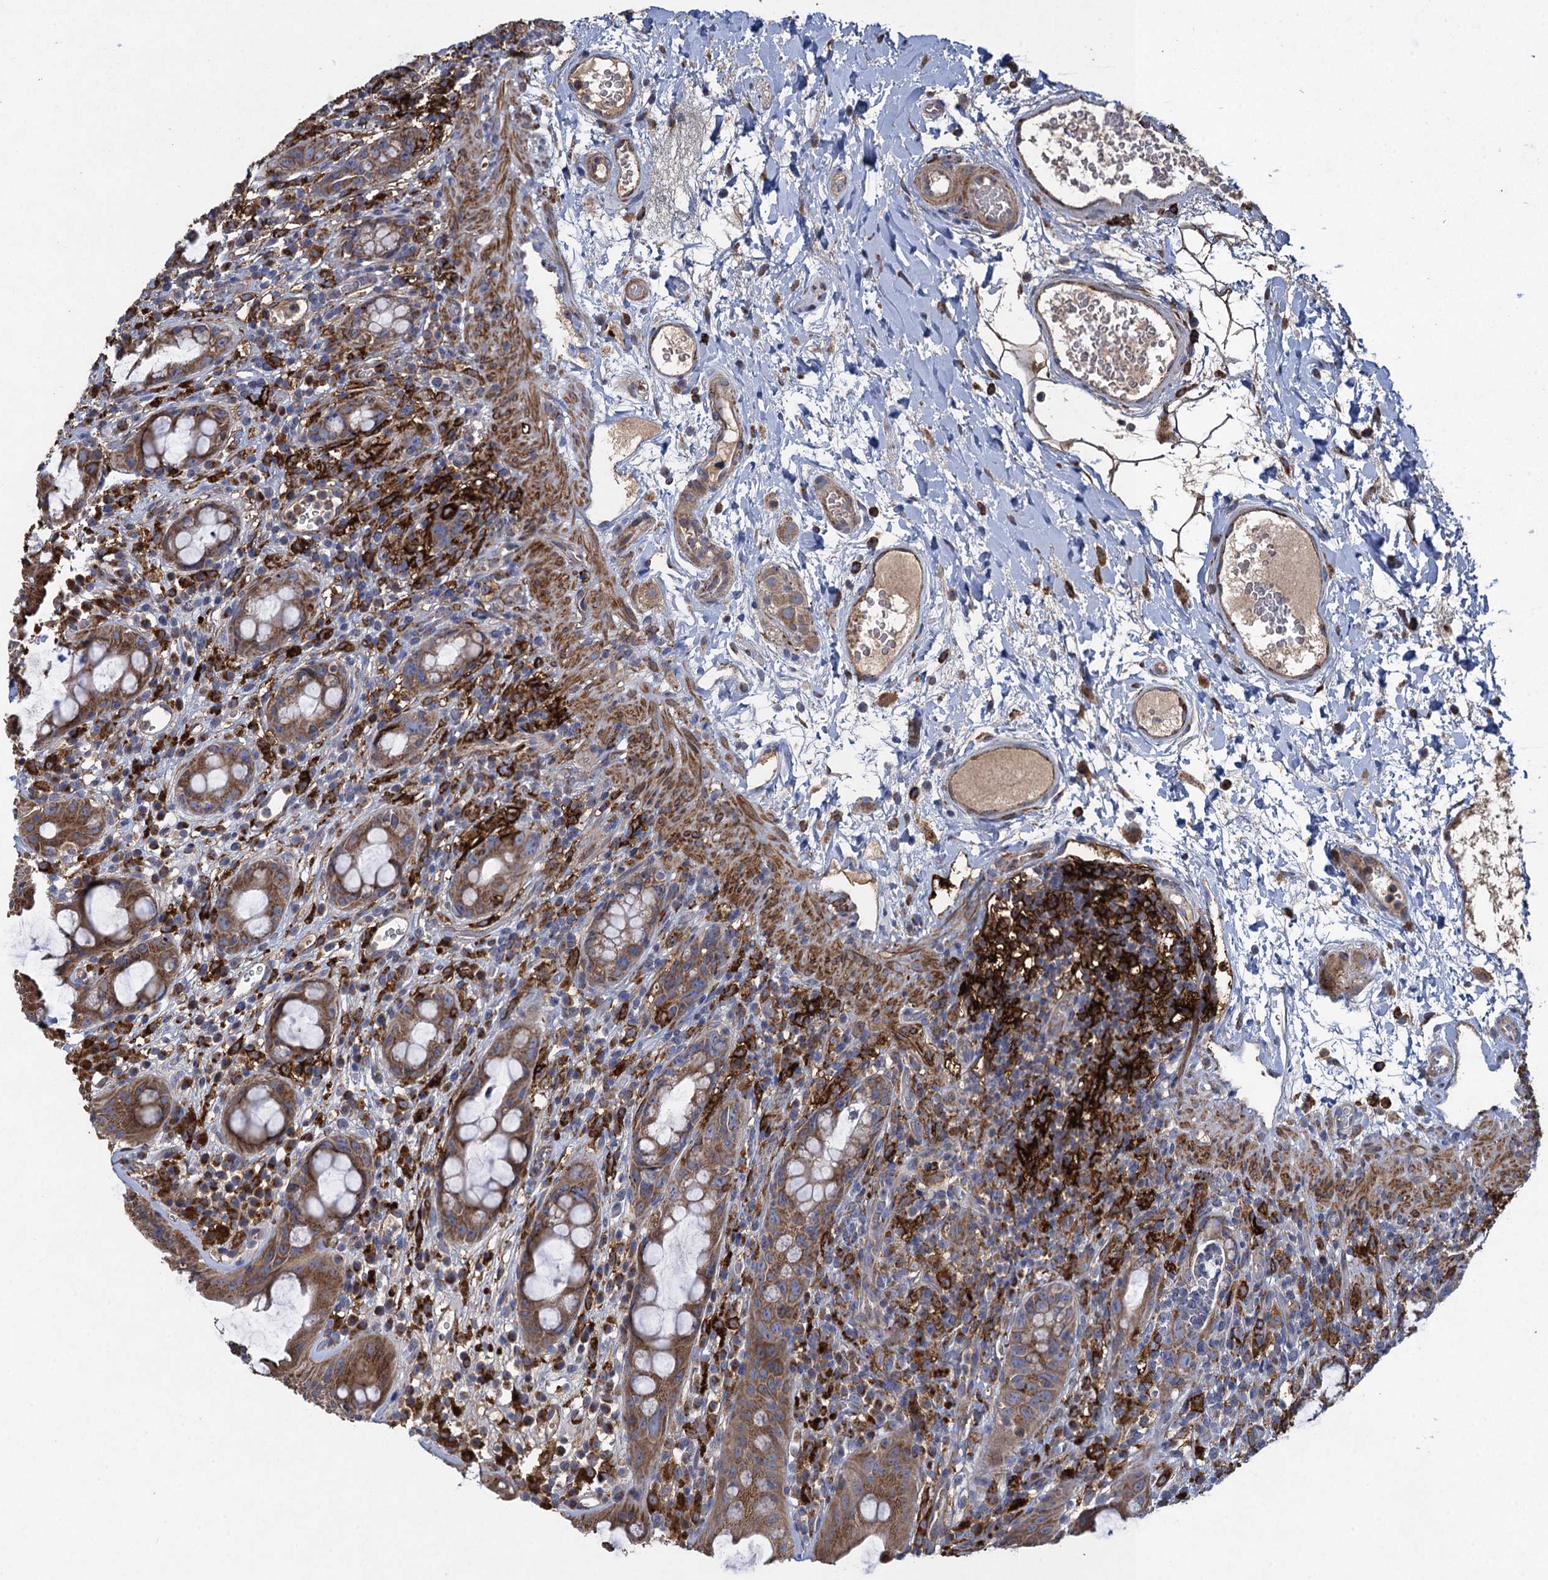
{"staining": {"intensity": "moderate", "quantity": ">75%", "location": "cytoplasmic/membranous"}, "tissue": "rectum", "cell_type": "Glandular cells", "image_type": "normal", "snomed": [{"axis": "morphology", "description": "Normal tissue, NOS"}, {"axis": "topography", "description": "Rectum"}], "caption": "A high-resolution photomicrograph shows immunohistochemistry staining of unremarkable rectum, which displays moderate cytoplasmic/membranous positivity in about >75% of glandular cells. Nuclei are stained in blue.", "gene": "TXNDC11", "patient": {"sex": "female", "age": 57}}